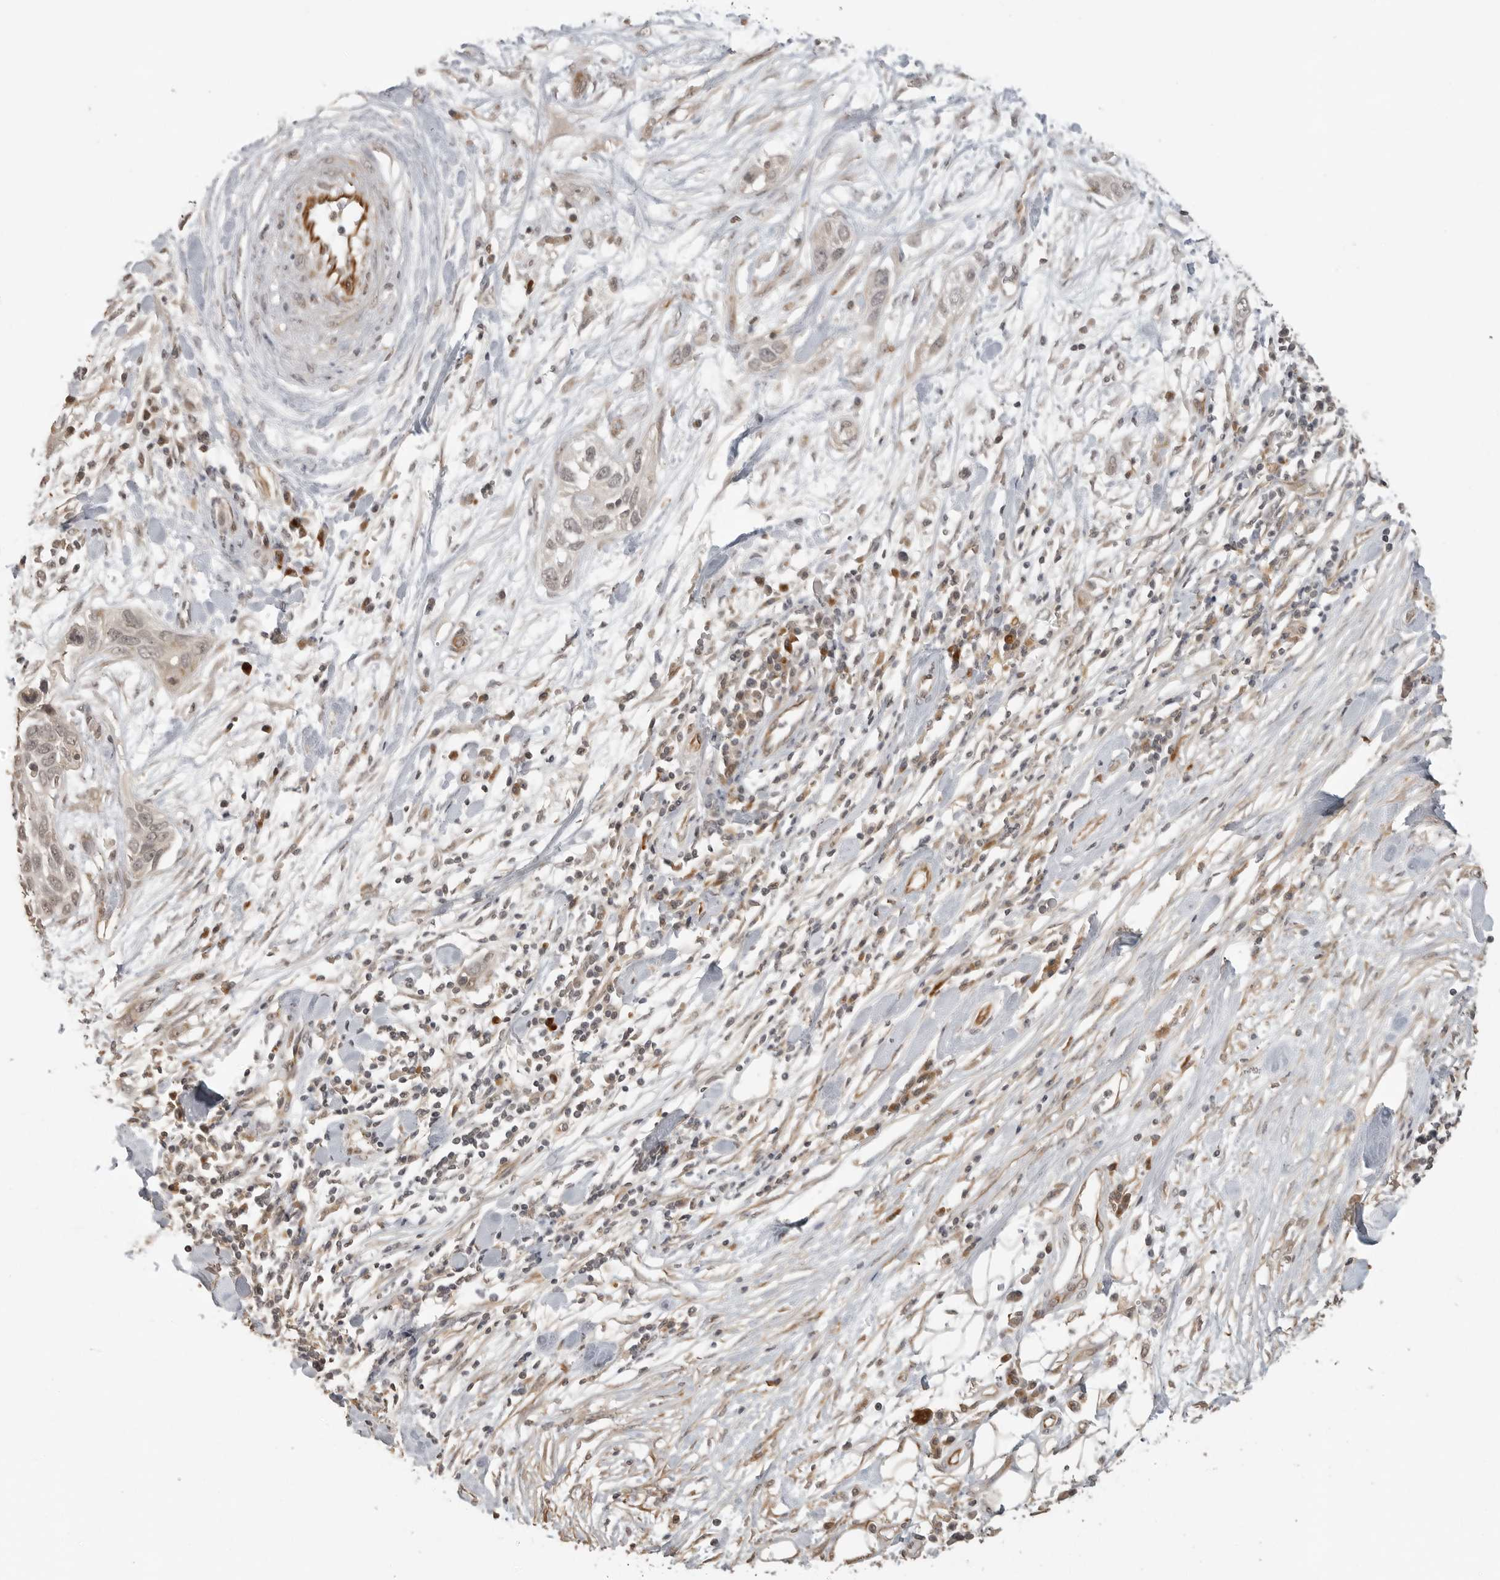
{"staining": {"intensity": "weak", "quantity": "25%-75%", "location": "nuclear"}, "tissue": "pancreatic cancer", "cell_type": "Tumor cells", "image_type": "cancer", "snomed": [{"axis": "morphology", "description": "Adenocarcinoma, NOS"}, {"axis": "topography", "description": "Pancreas"}], "caption": "Pancreatic adenocarcinoma was stained to show a protein in brown. There is low levels of weak nuclear staining in about 25%-75% of tumor cells.", "gene": "SMG8", "patient": {"sex": "female", "age": 60}}